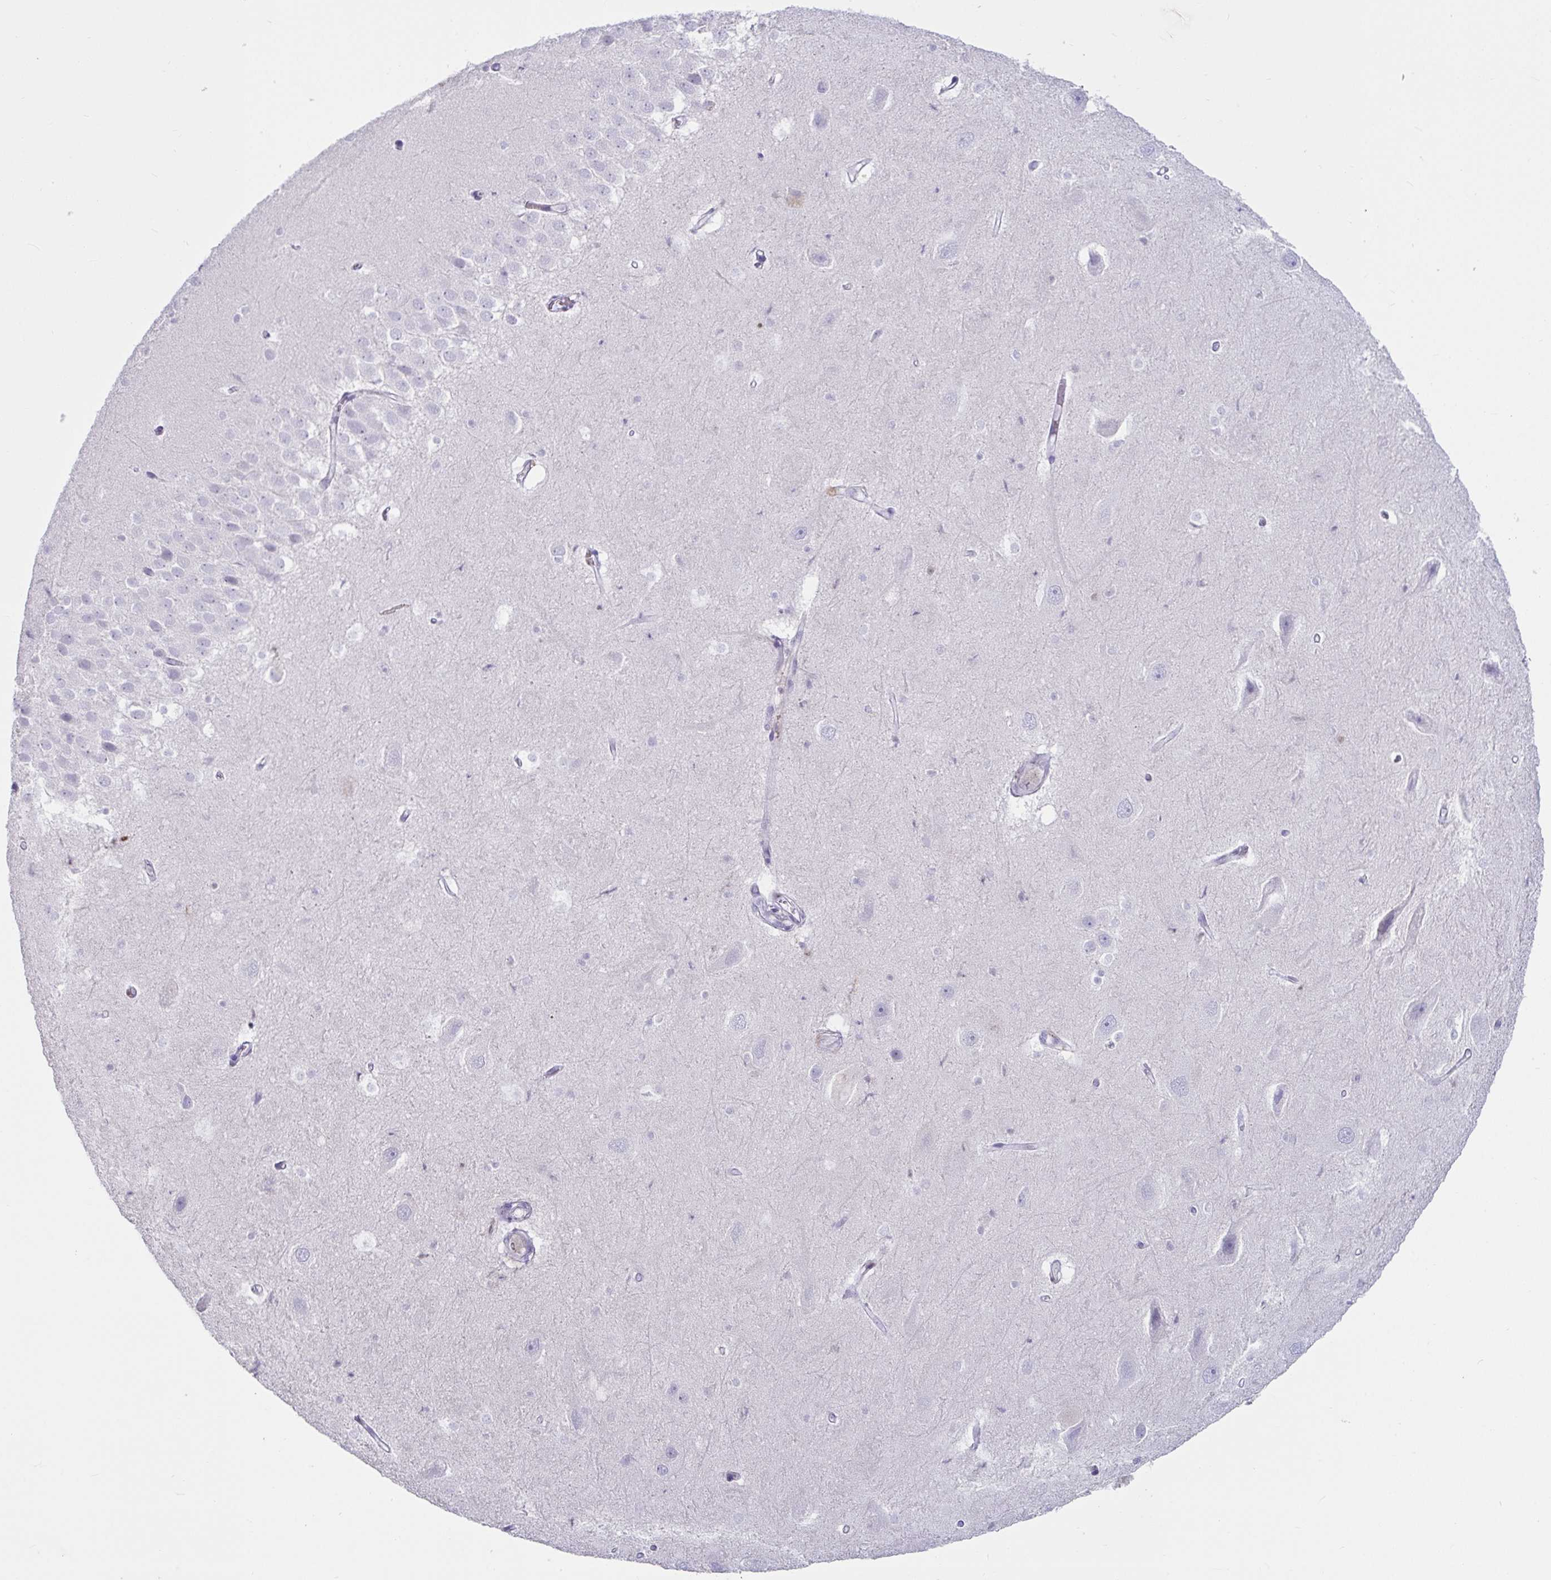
{"staining": {"intensity": "negative", "quantity": "none", "location": "none"}, "tissue": "hippocampus", "cell_type": "Glial cells", "image_type": "normal", "snomed": [{"axis": "morphology", "description": "Normal tissue, NOS"}, {"axis": "topography", "description": "Hippocampus"}], "caption": "A micrograph of hippocampus stained for a protein demonstrates no brown staining in glial cells. (Brightfield microscopy of DAB IHC at high magnification).", "gene": "ZNF586", "patient": {"sex": "male", "age": 26}}